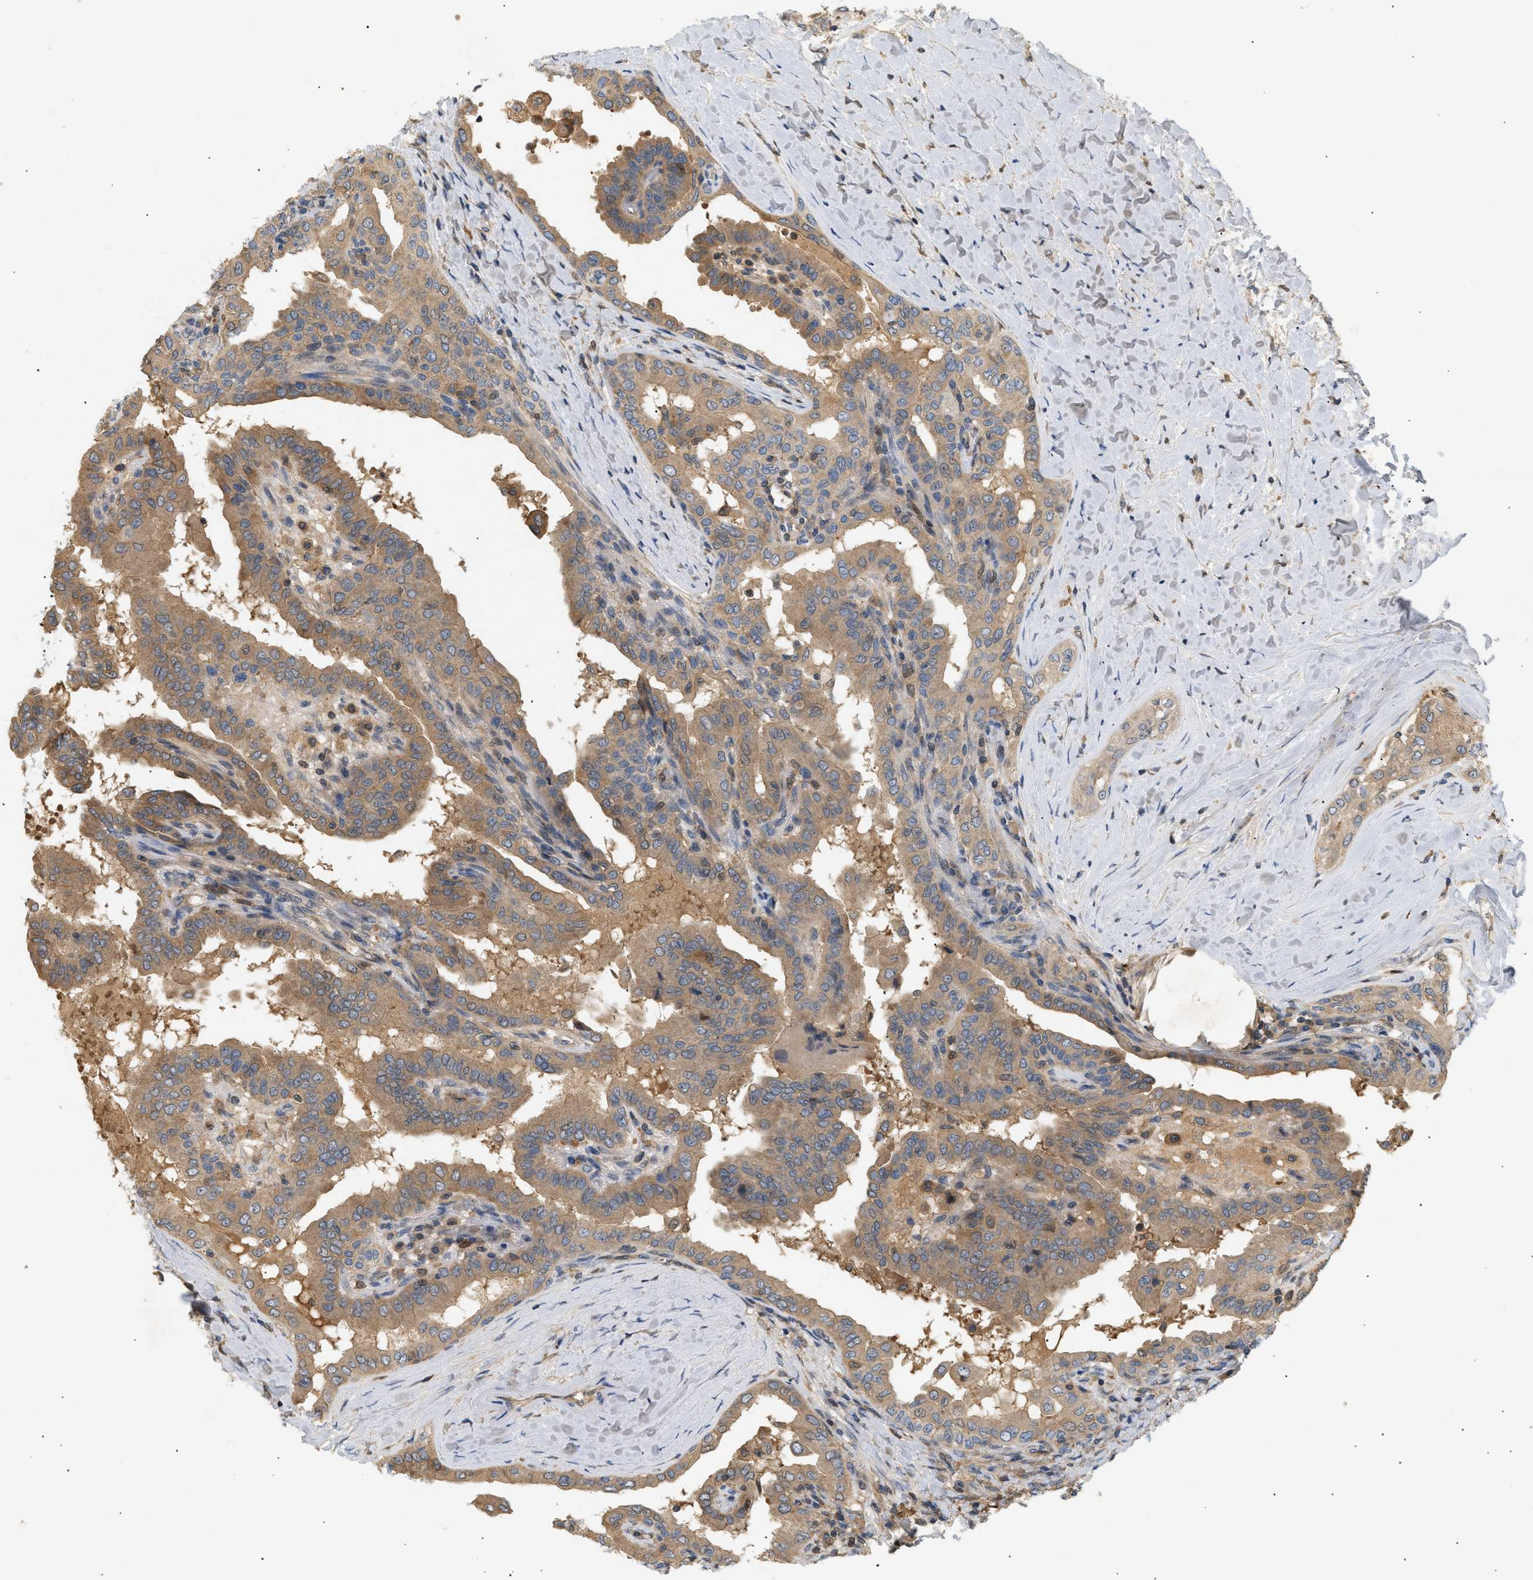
{"staining": {"intensity": "moderate", "quantity": ">75%", "location": "cytoplasmic/membranous"}, "tissue": "thyroid cancer", "cell_type": "Tumor cells", "image_type": "cancer", "snomed": [{"axis": "morphology", "description": "Papillary adenocarcinoma, NOS"}, {"axis": "topography", "description": "Thyroid gland"}], "caption": "Papillary adenocarcinoma (thyroid) stained with a brown dye displays moderate cytoplasmic/membranous positive staining in about >75% of tumor cells.", "gene": "FARS2", "patient": {"sex": "male", "age": 33}}